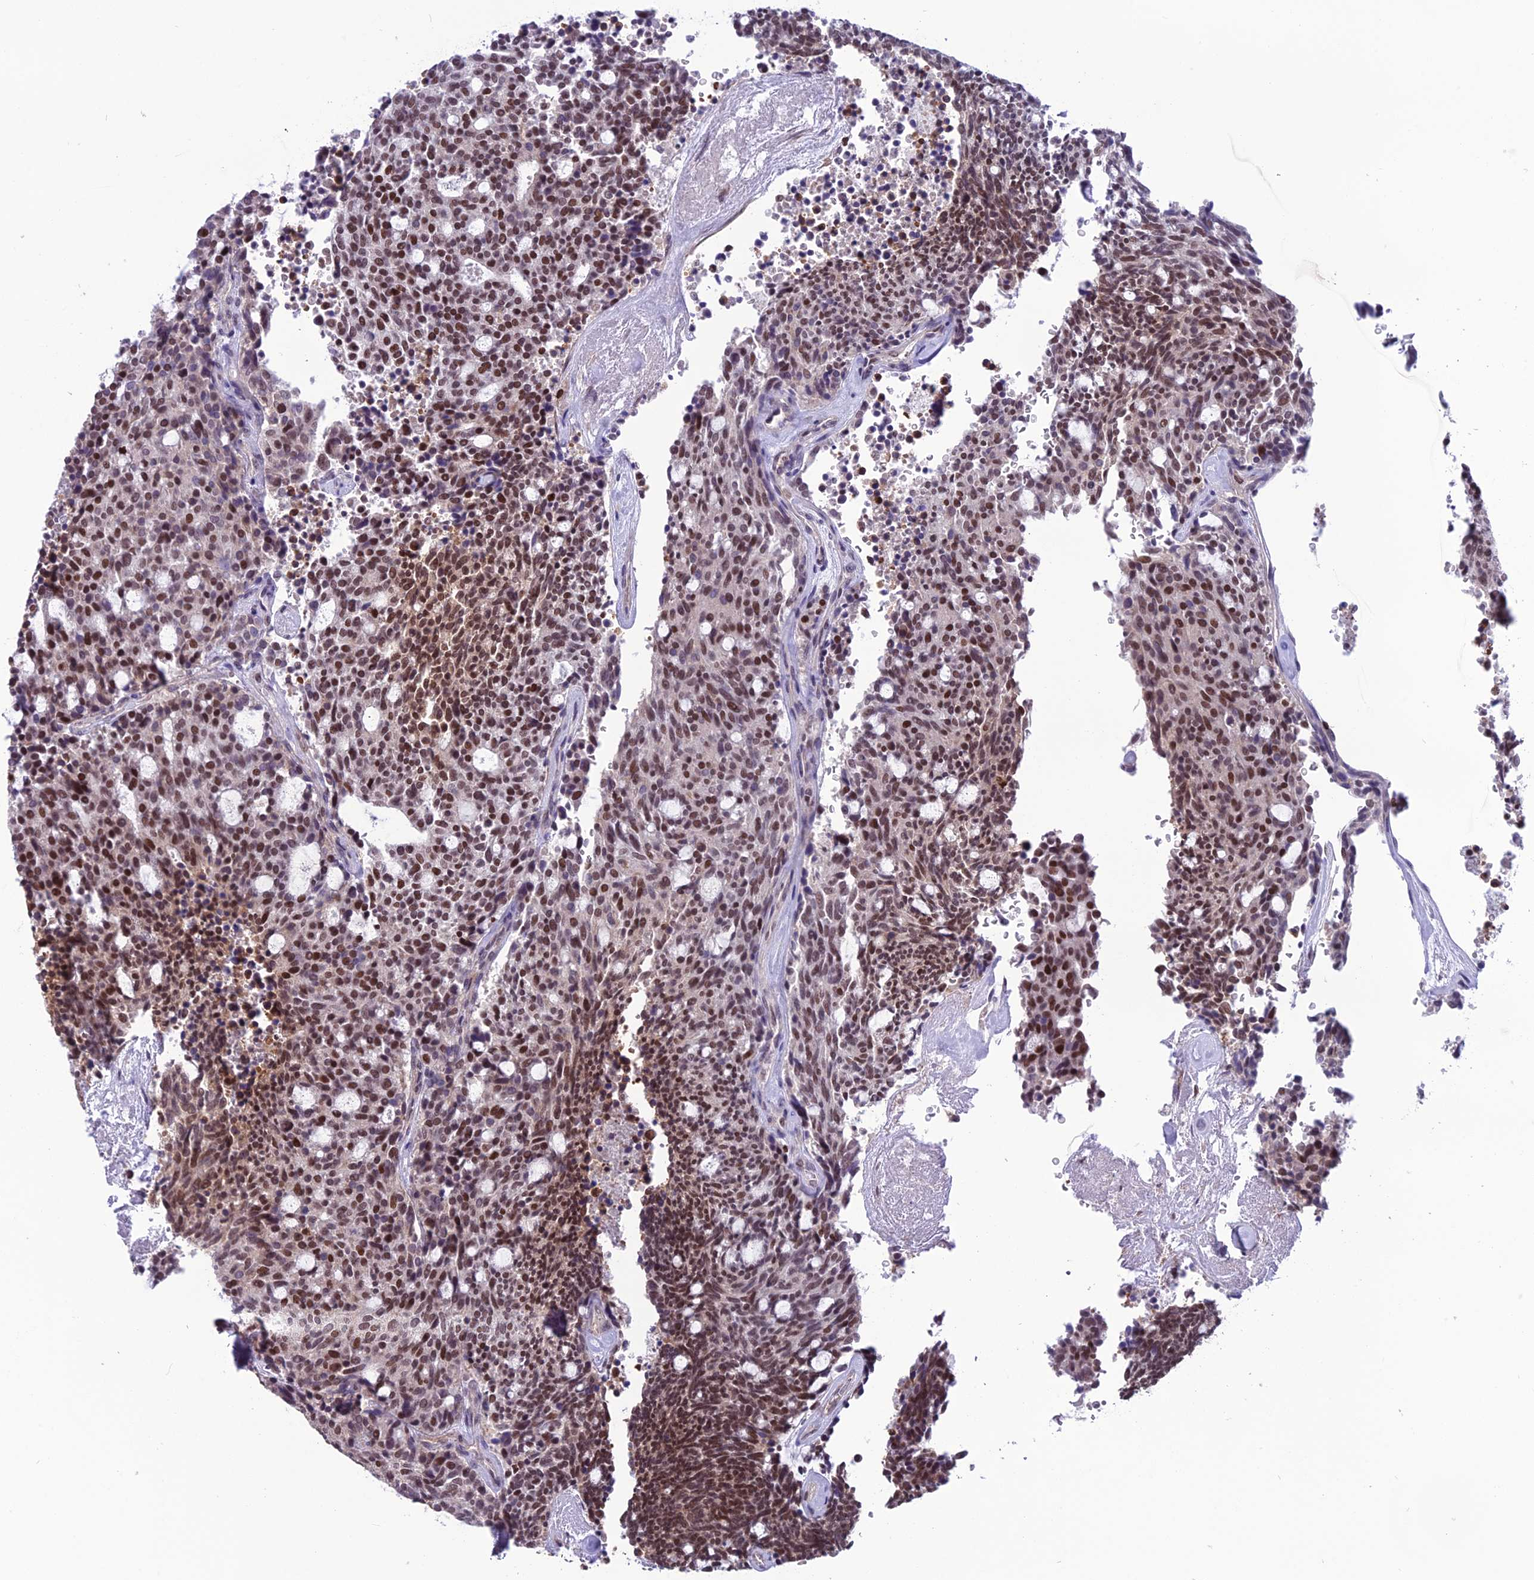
{"staining": {"intensity": "strong", "quantity": "25%-75%", "location": "nuclear"}, "tissue": "carcinoid", "cell_type": "Tumor cells", "image_type": "cancer", "snomed": [{"axis": "morphology", "description": "Carcinoid, malignant, NOS"}, {"axis": "topography", "description": "Pancreas"}], "caption": "Tumor cells demonstrate high levels of strong nuclear staining in approximately 25%-75% of cells in carcinoid (malignant).", "gene": "MIS12", "patient": {"sex": "female", "age": 54}}